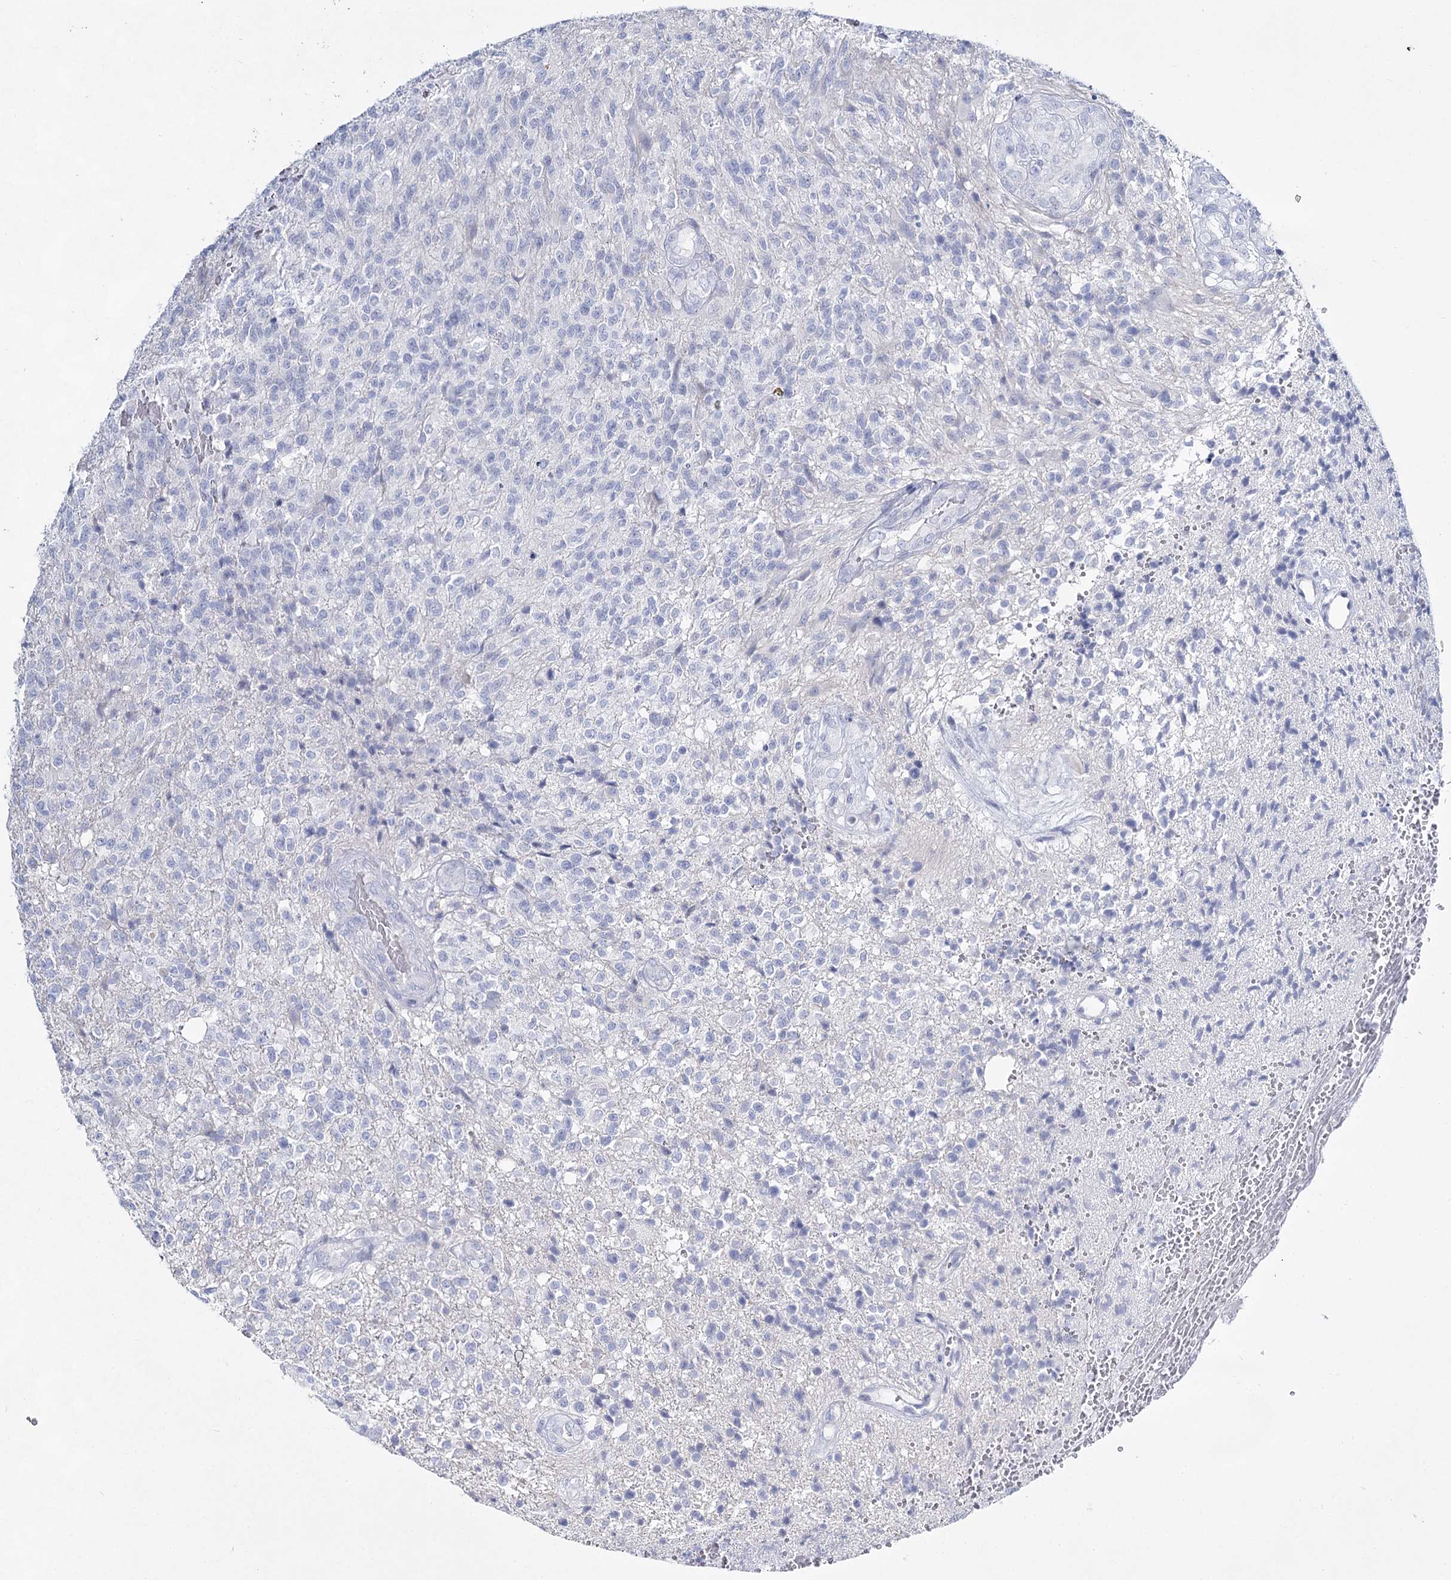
{"staining": {"intensity": "negative", "quantity": "none", "location": "none"}, "tissue": "glioma", "cell_type": "Tumor cells", "image_type": "cancer", "snomed": [{"axis": "morphology", "description": "Glioma, malignant, High grade"}, {"axis": "topography", "description": "Brain"}], "caption": "This is a histopathology image of IHC staining of high-grade glioma (malignant), which shows no expression in tumor cells.", "gene": "SLC17A2", "patient": {"sex": "male", "age": 56}}